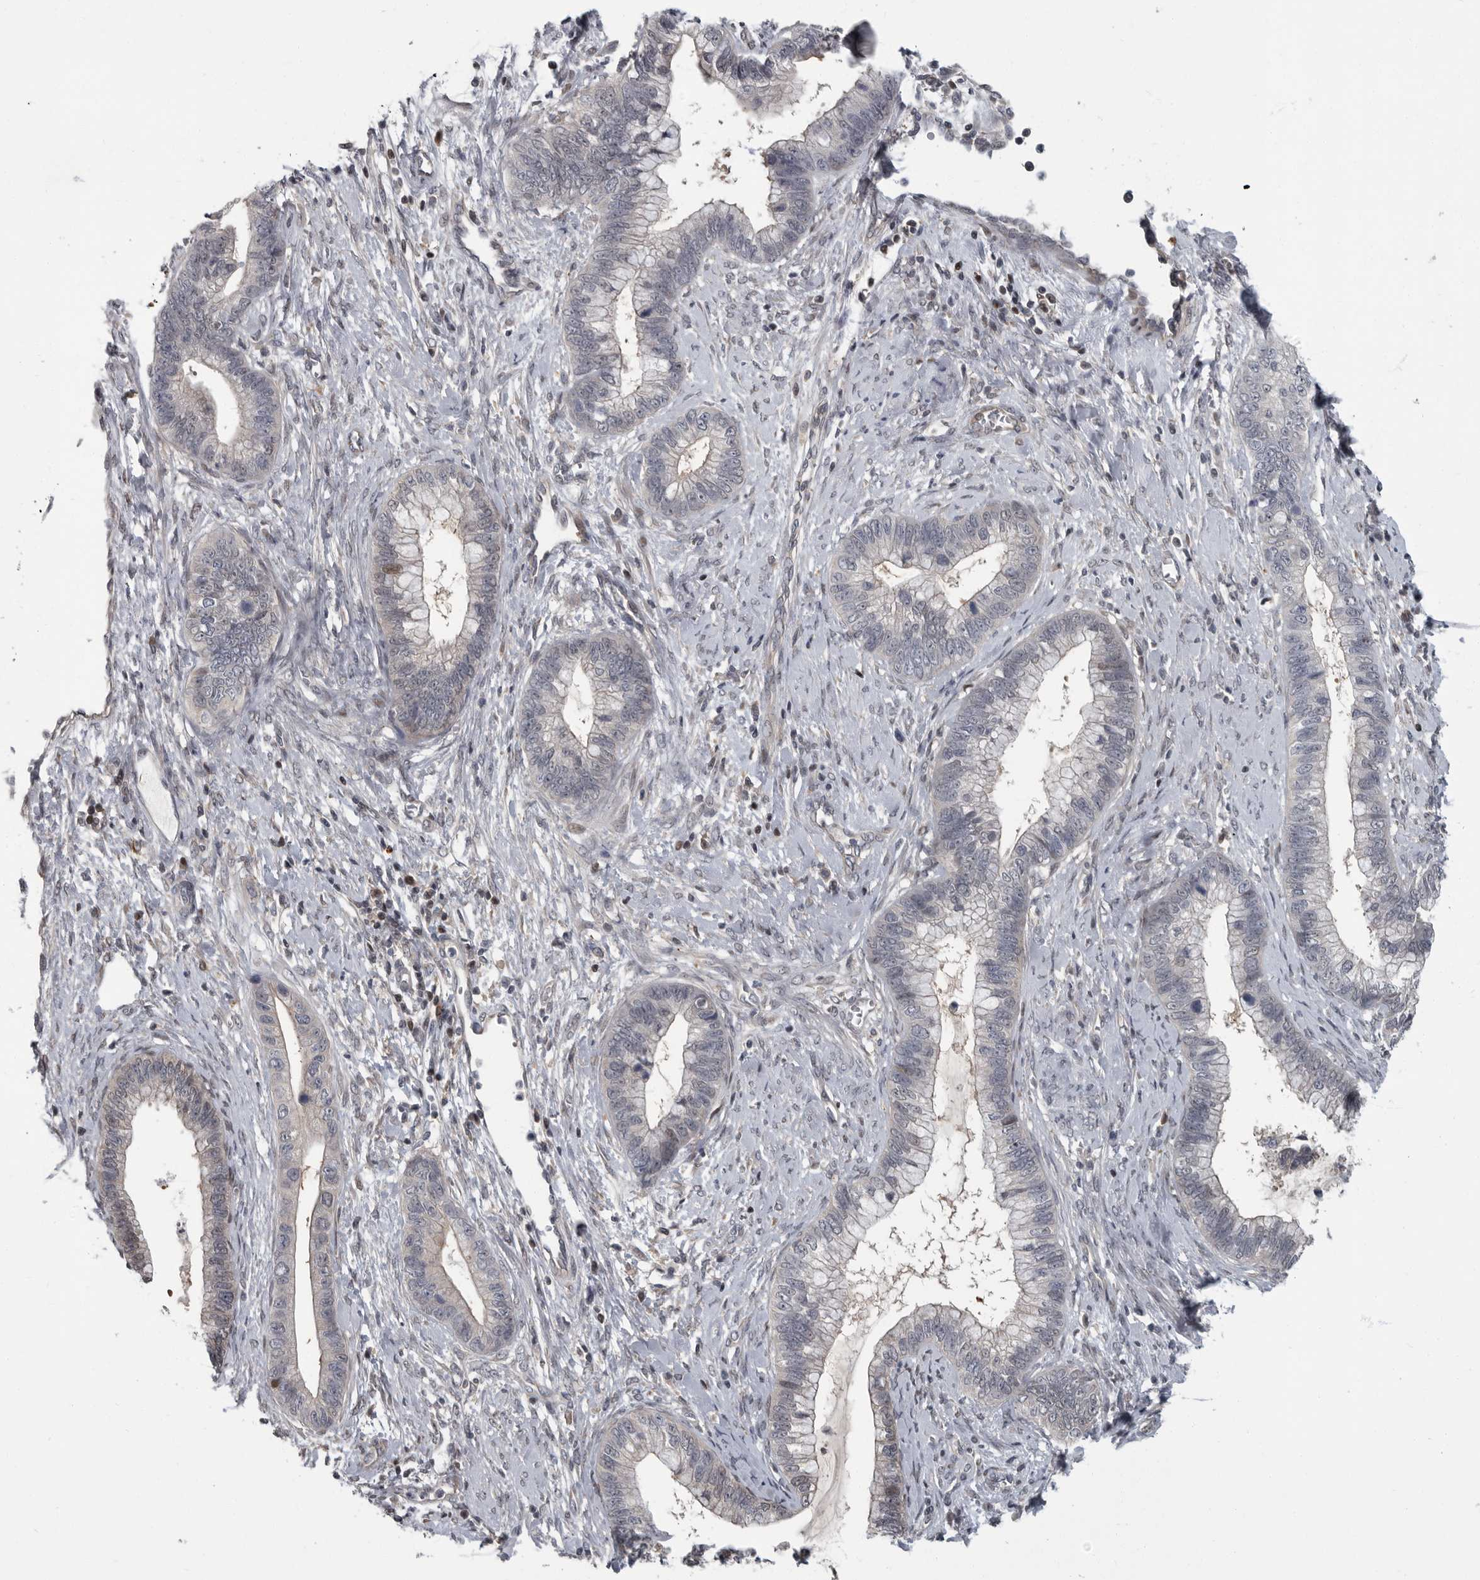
{"staining": {"intensity": "negative", "quantity": "none", "location": "none"}, "tissue": "cervical cancer", "cell_type": "Tumor cells", "image_type": "cancer", "snomed": [{"axis": "morphology", "description": "Adenocarcinoma, NOS"}, {"axis": "topography", "description": "Cervix"}], "caption": "Cervical cancer was stained to show a protein in brown. There is no significant staining in tumor cells.", "gene": "PDE7A", "patient": {"sex": "female", "age": 44}}